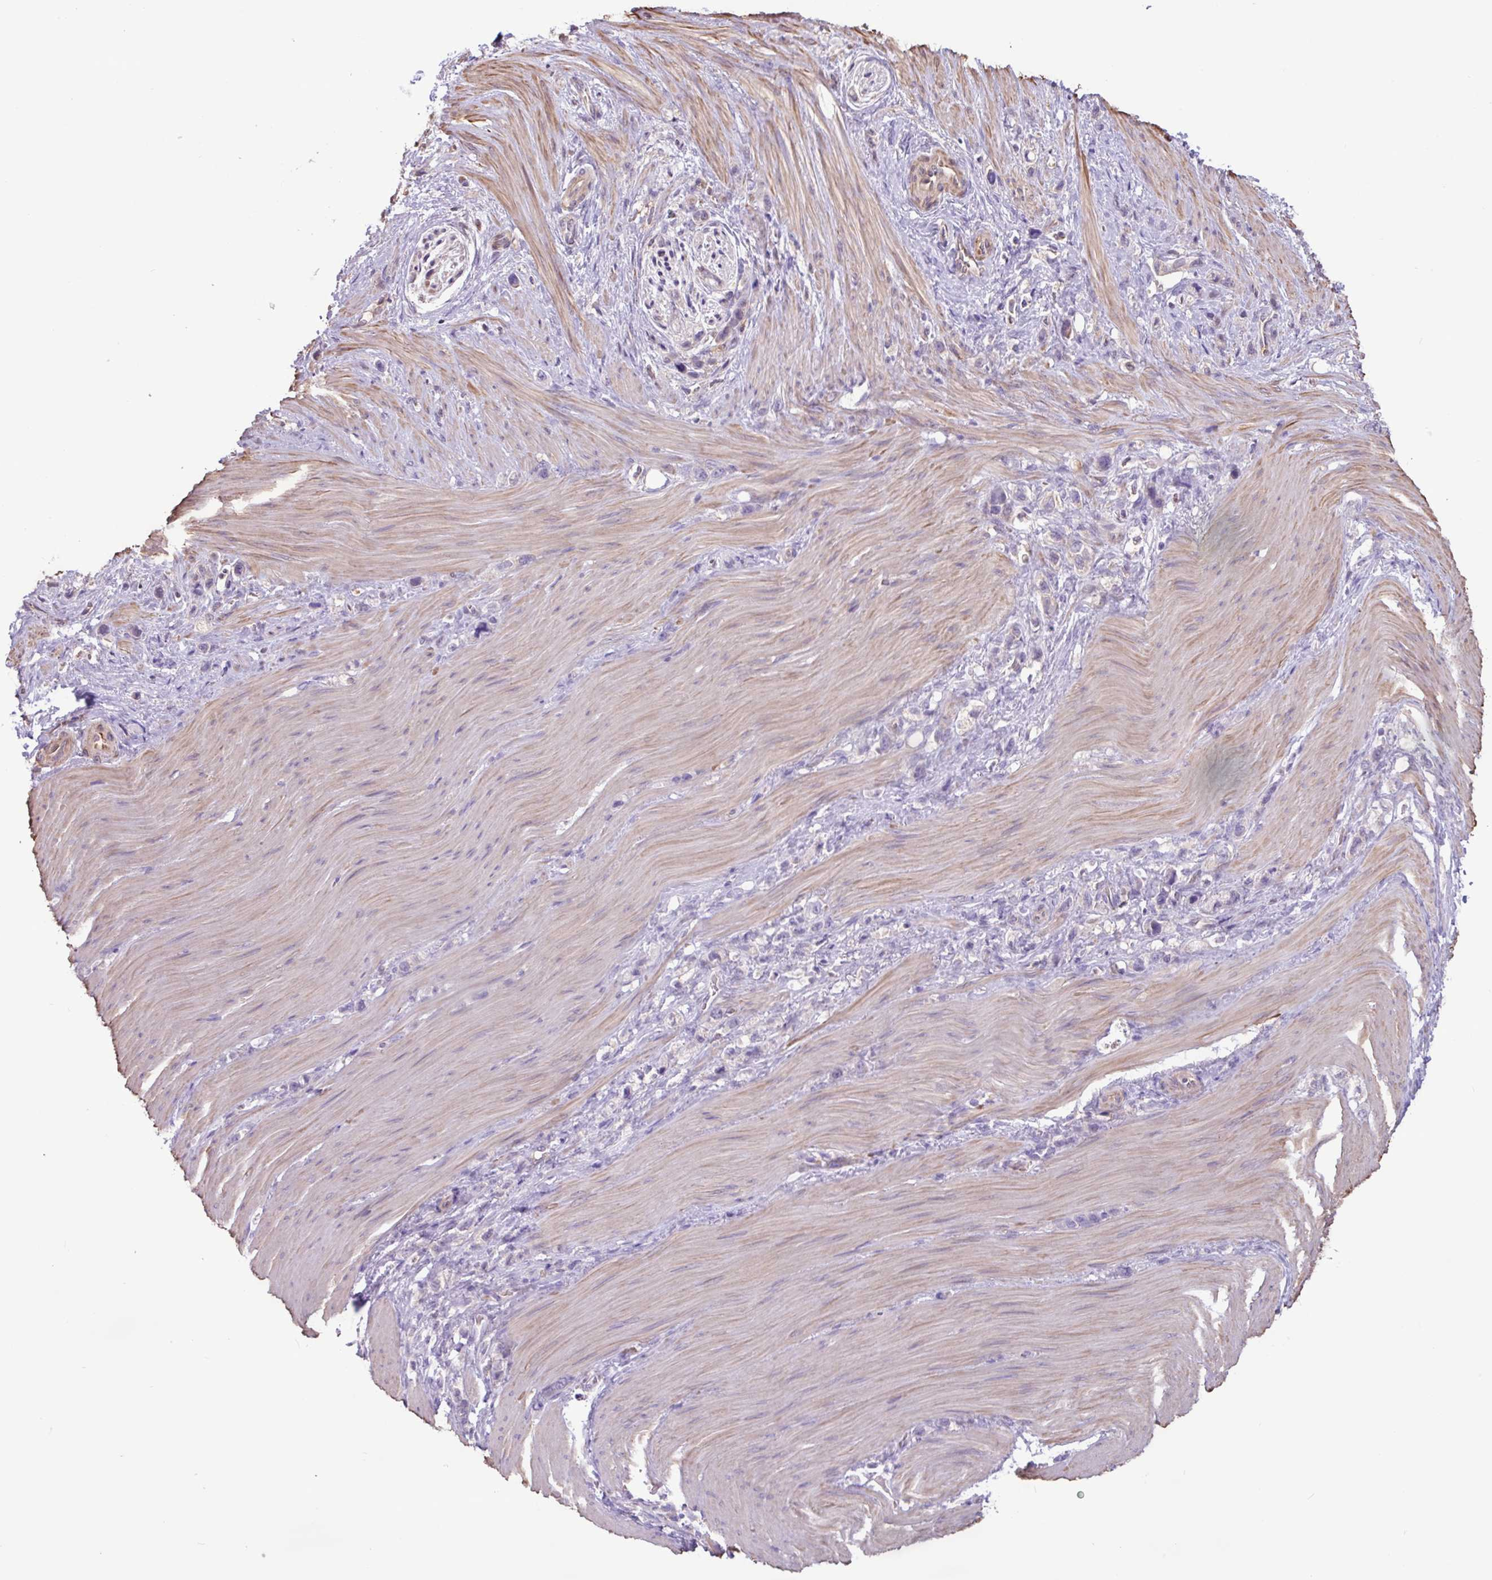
{"staining": {"intensity": "negative", "quantity": "none", "location": "none"}, "tissue": "stomach cancer", "cell_type": "Tumor cells", "image_type": "cancer", "snomed": [{"axis": "morphology", "description": "Adenocarcinoma, NOS"}, {"axis": "topography", "description": "Stomach"}], "caption": "An immunohistochemistry micrograph of stomach adenocarcinoma is shown. There is no staining in tumor cells of stomach adenocarcinoma.", "gene": "CHST11", "patient": {"sex": "female", "age": 65}}